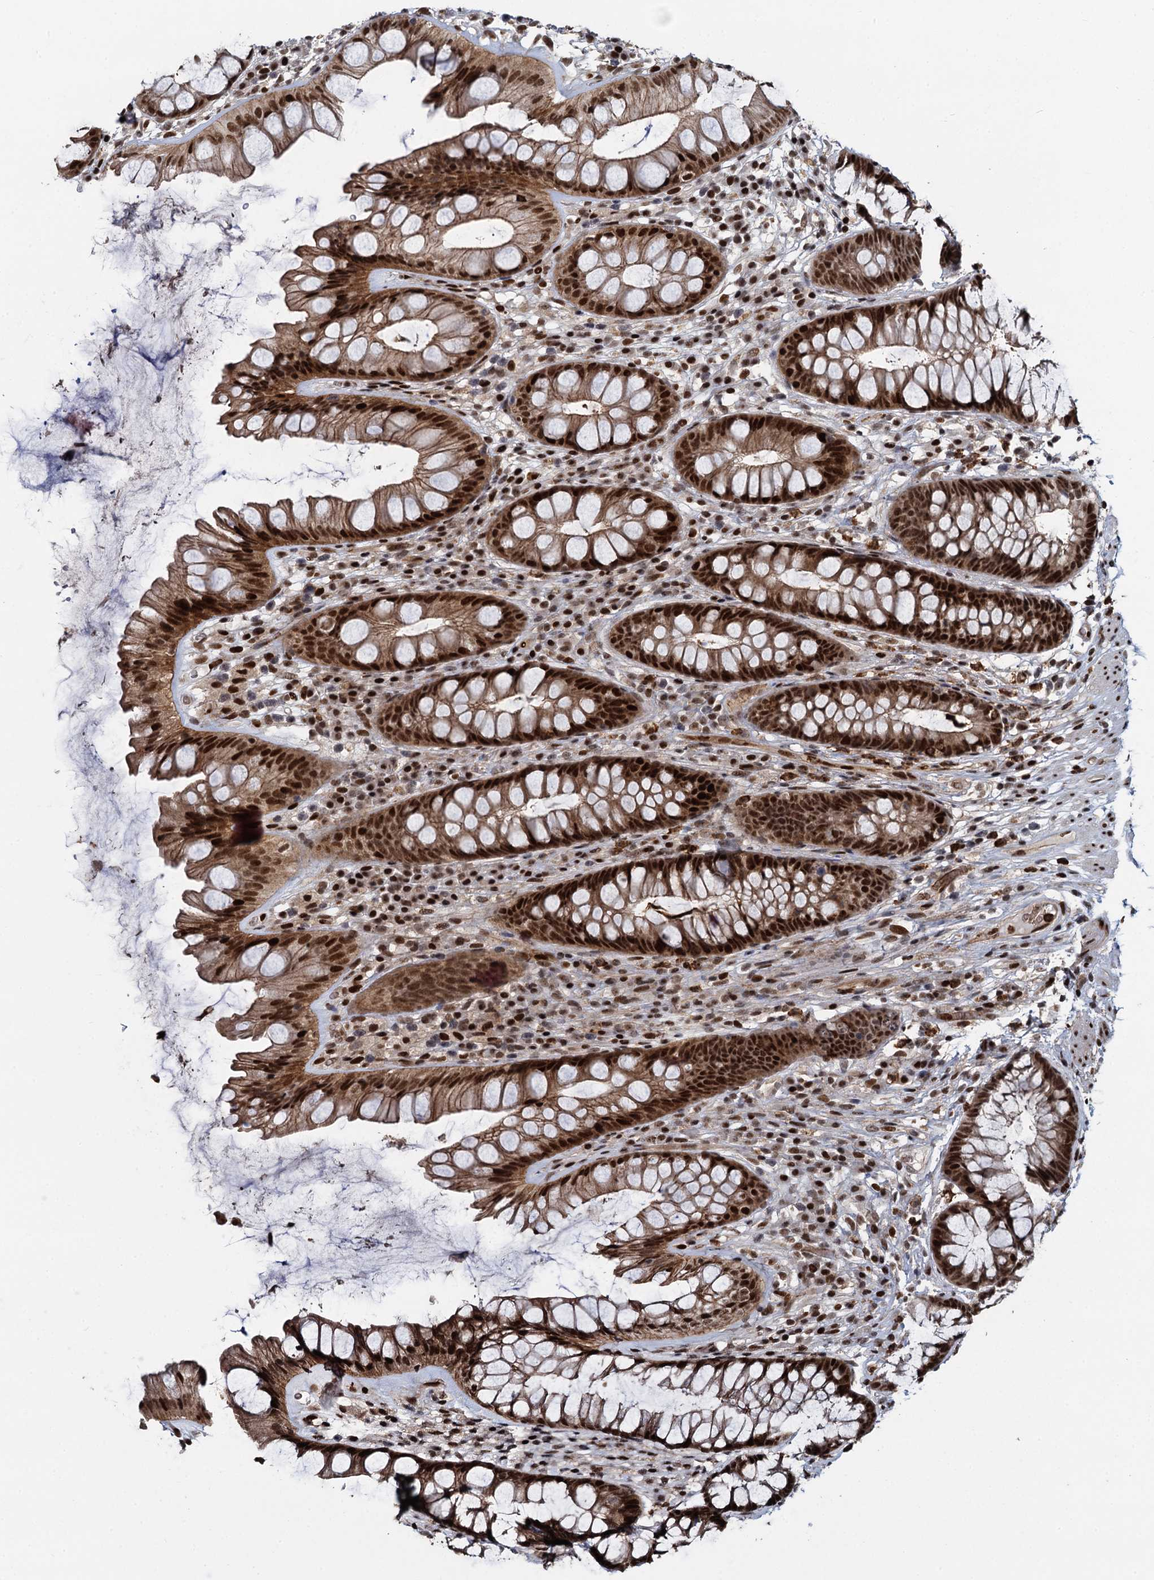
{"staining": {"intensity": "strong", "quantity": ">75%", "location": "cytoplasmic/membranous,nuclear"}, "tissue": "rectum", "cell_type": "Glandular cells", "image_type": "normal", "snomed": [{"axis": "morphology", "description": "Normal tissue, NOS"}, {"axis": "topography", "description": "Rectum"}], "caption": "IHC micrograph of benign human rectum stained for a protein (brown), which exhibits high levels of strong cytoplasmic/membranous,nuclear positivity in about >75% of glandular cells.", "gene": "ANKRD49", "patient": {"sex": "male", "age": 74}}